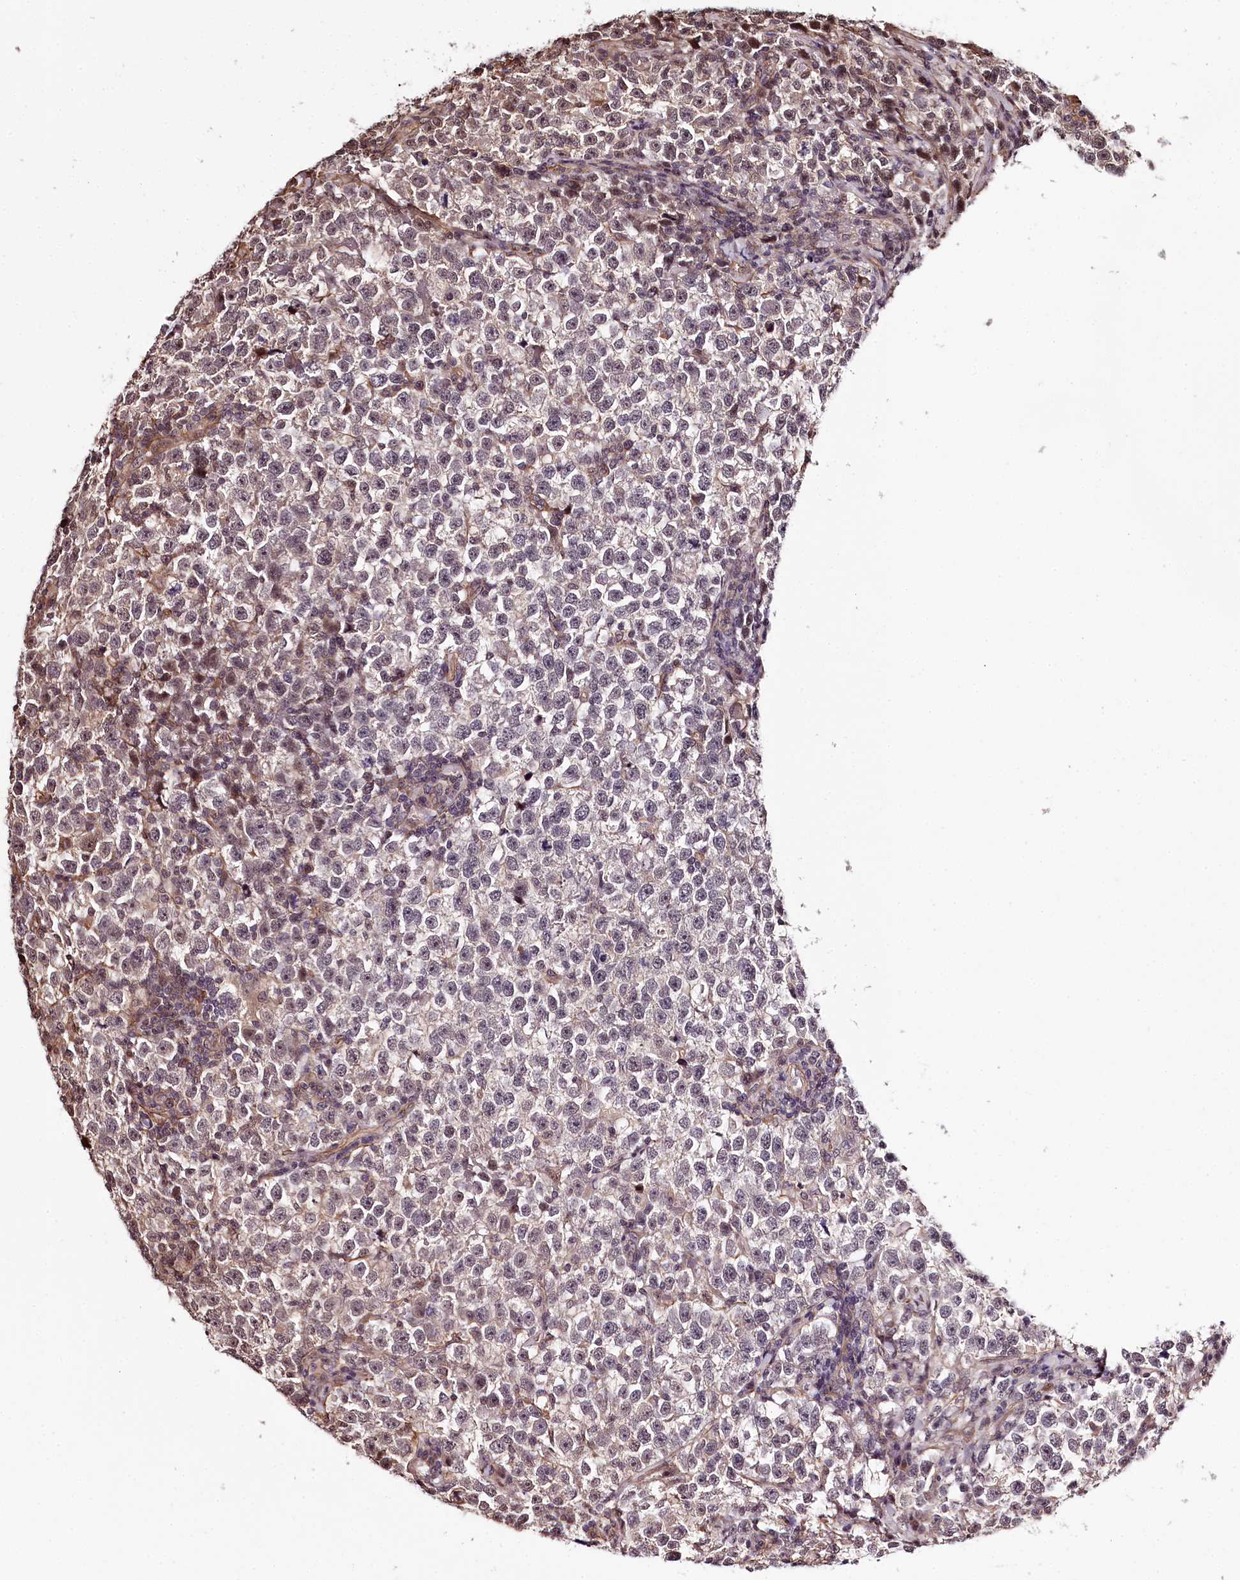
{"staining": {"intensity": "negative", "quantity": "none", "location": "none"}, "tissue": "testis cancer", "cell_type": "Tumor cells", "image_type": "cancer", "snomed": [{"axis": "morphology", "description": "Normal tissue, NOS"}, {"axis": "morphology", "description": "Seminoma, NOS"}, {"axis": "topography", "description": "Testis"}], "caption": "High power microscopy photomicrograph of an immunohistochemistry (IHC) micrograph of testis cancer (seminoma), revealing no significant staining in tumor cells.", "gene": "TTC33", "patient": {"sex": "male", "age": 43}}